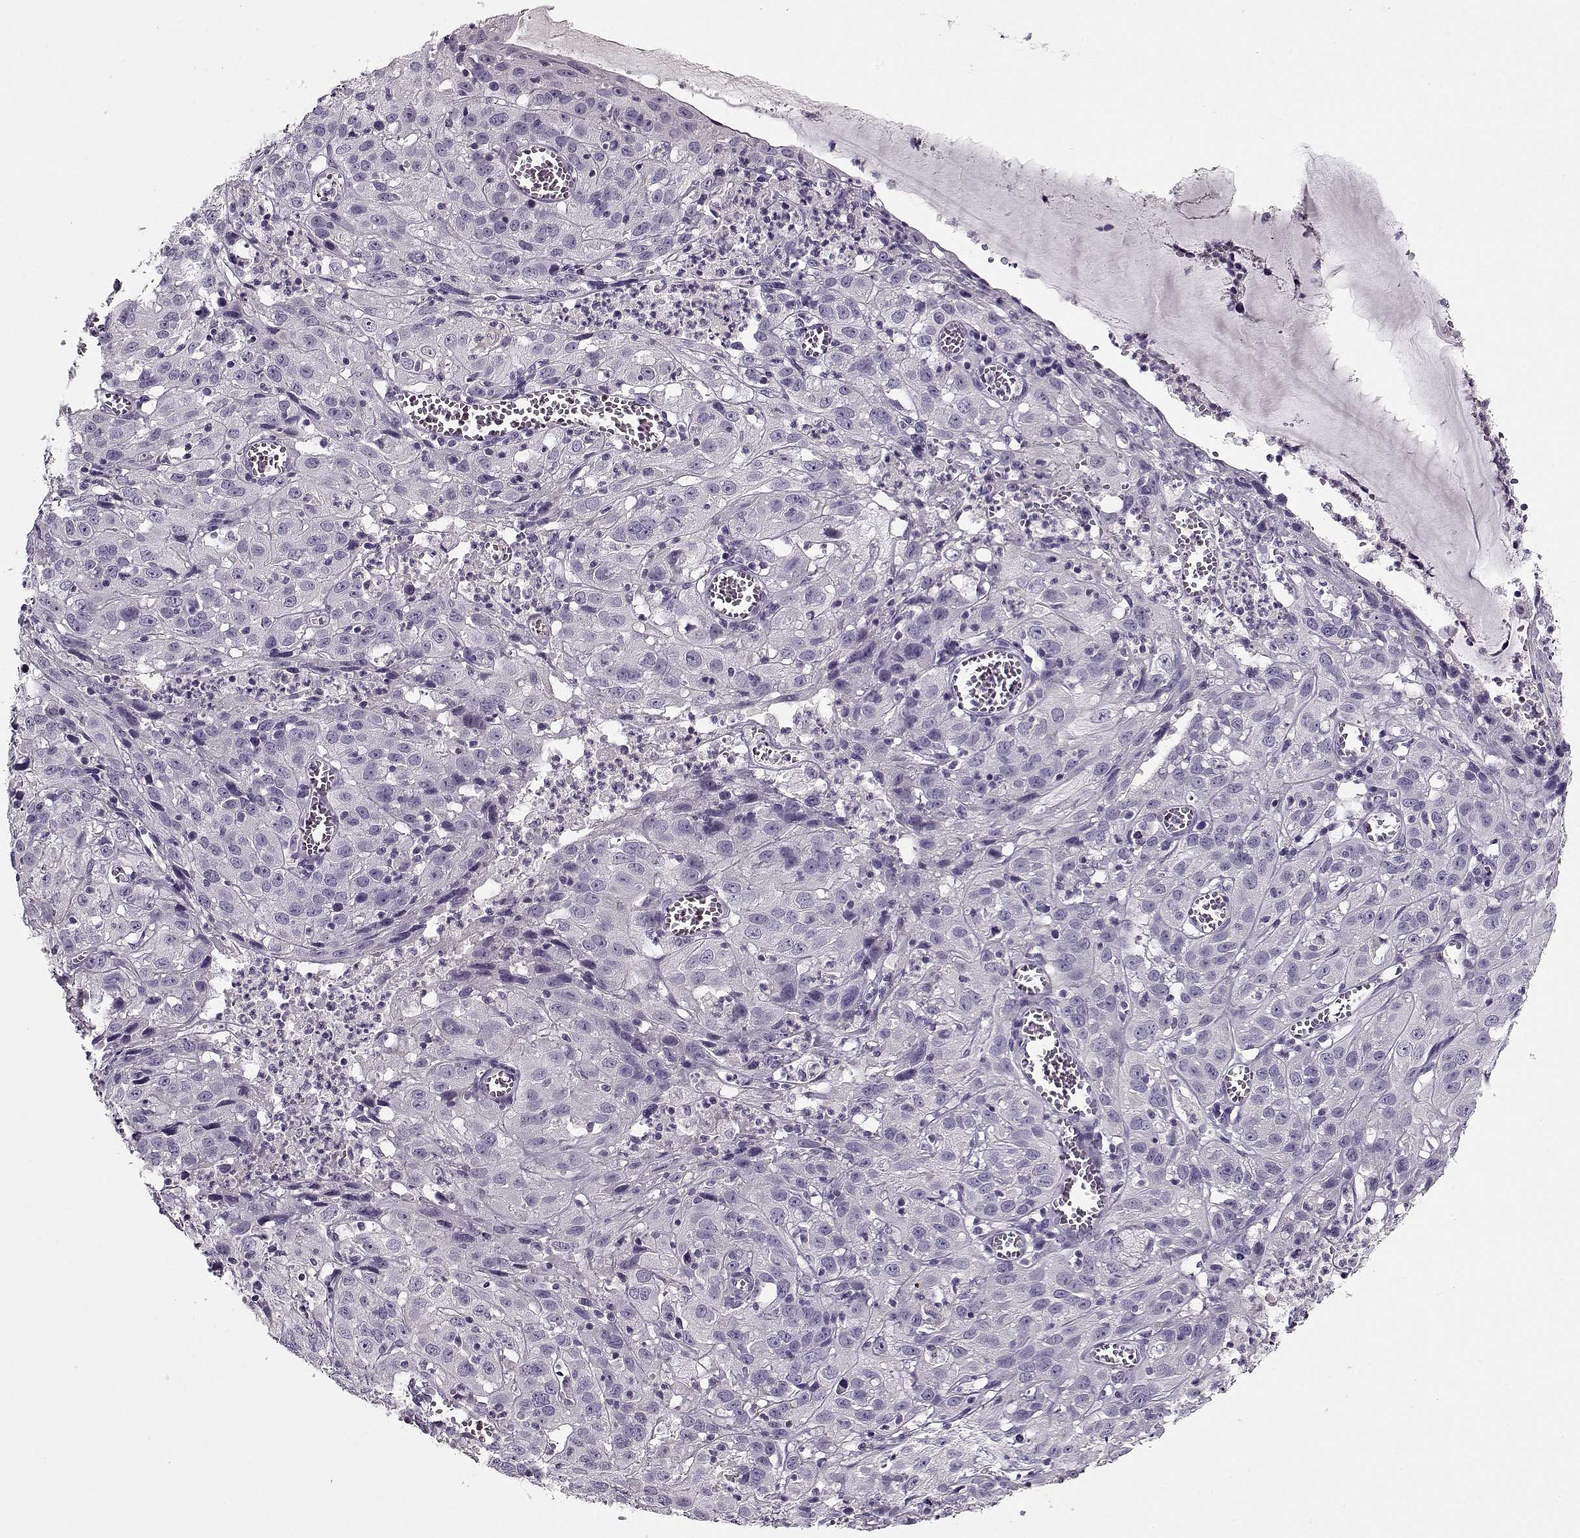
{"staining": {"intensity": "negative", "quantity": "none", "location": "none"}, "tissue": "cervical cancer", "cell_type": "Tumor cells", "image_type": "cancer", "snomed": [{"axis": "morphology", "description": "Squamous cell carcinoma, NOS"}, {"axis": "topography", "description": "Cervix"}], "caption": "IHC image of human cervical cancer (squamous cell carcinoma) stained for a protein (brown), which displays no positivity in tumor cells.", "gene": "CCDC136", "patient": {"sex": "female", "age": 32}}